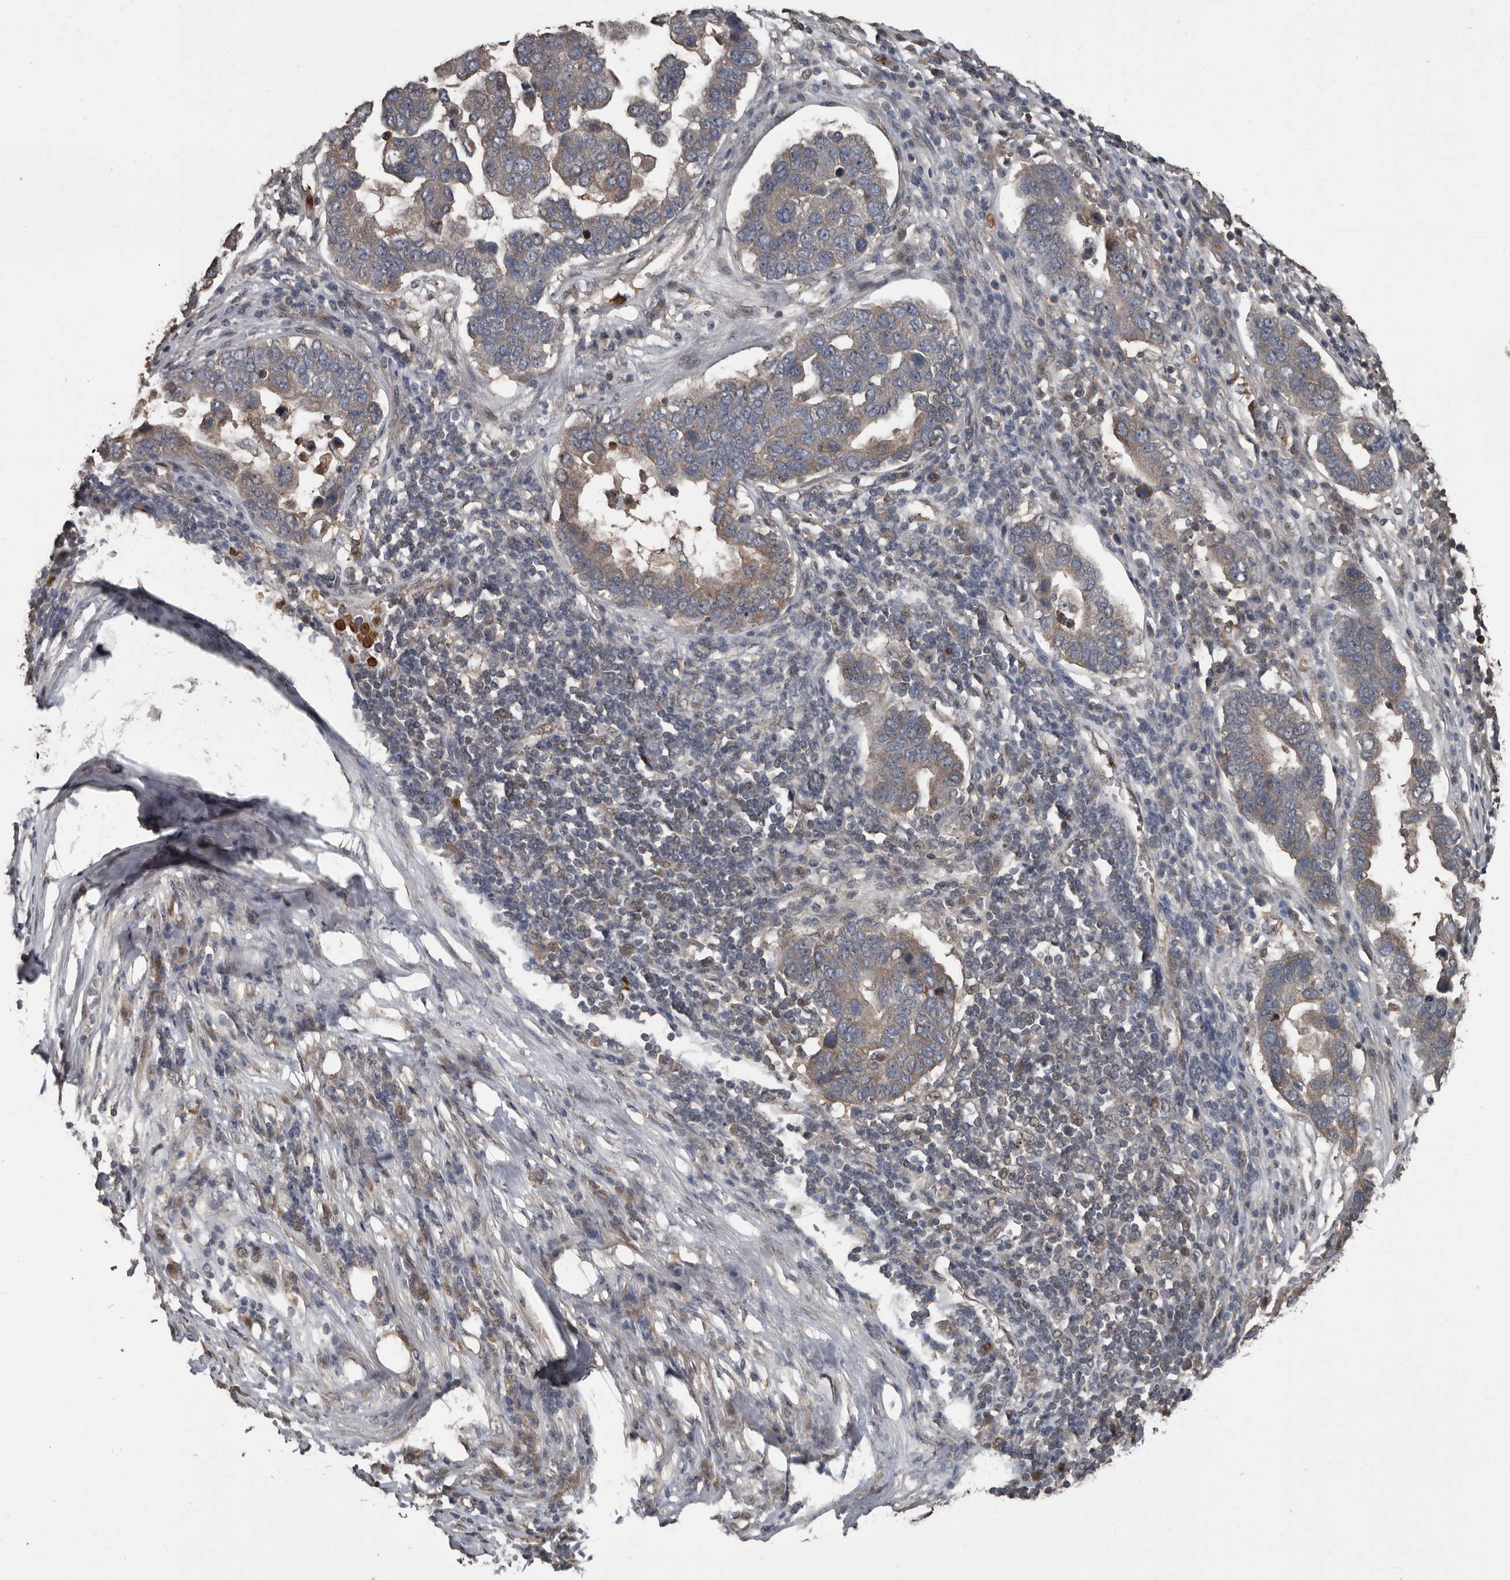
{"staining": {"intensity": "weak", "quantity": ">75%", "location": "cytoplasmic/membranous"}, "tissue": "pancreatic cancer", "cell_type": "Tumor cells", "image_type": "cancer", "snomed": [{"axis": "morphology", "description": "Adenocarcinoma, NOS"}, {"axis": "topography", "description": "Pancreas"}], "caption": "Approximately >75% of tumor cells in human pancreatic cancer demonstrate weak cytoplasmic/membranous protein expression as visualized by brown immunohistochemical staining.", "gene": "FSBP", "patient": {"sex": "female", "age": 61}}